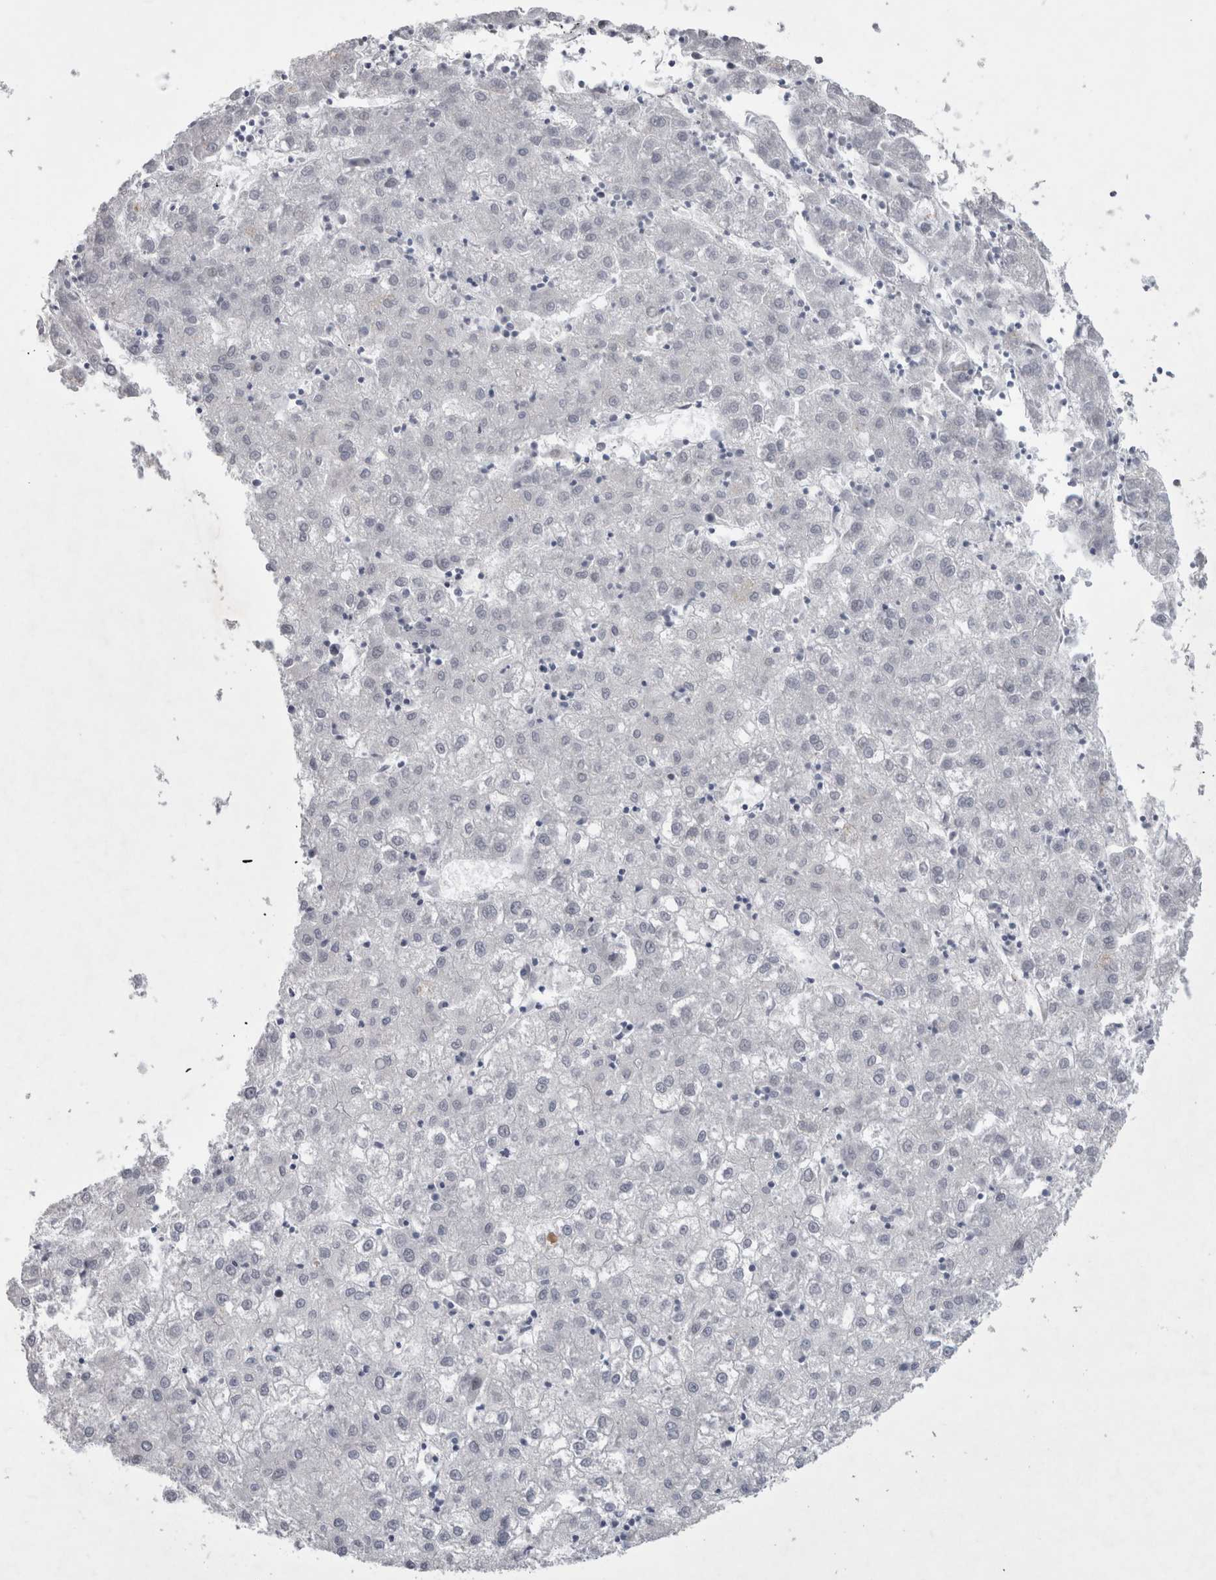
{"staining": {"intensity": "negative", "quantity": "none", "location": "none"}, "tissue": "liver cancer", "cell_type": "Tumor cells", "image_type": "cancer", "snomed": [{"axis": "morphology", "description": "Carcinoma, Hepatocellular, NOS"}, {"axis": "topography", "description": "Liver"}], "caption": "Immunohistochemistry image of neoplastic tissue: human hepatocellular carcinoma (liver) stained with DAB displays no significant protein positivity in tumor cells.", "gene": "KIF18B", "patient": {"sex": "male", "age": 72}}